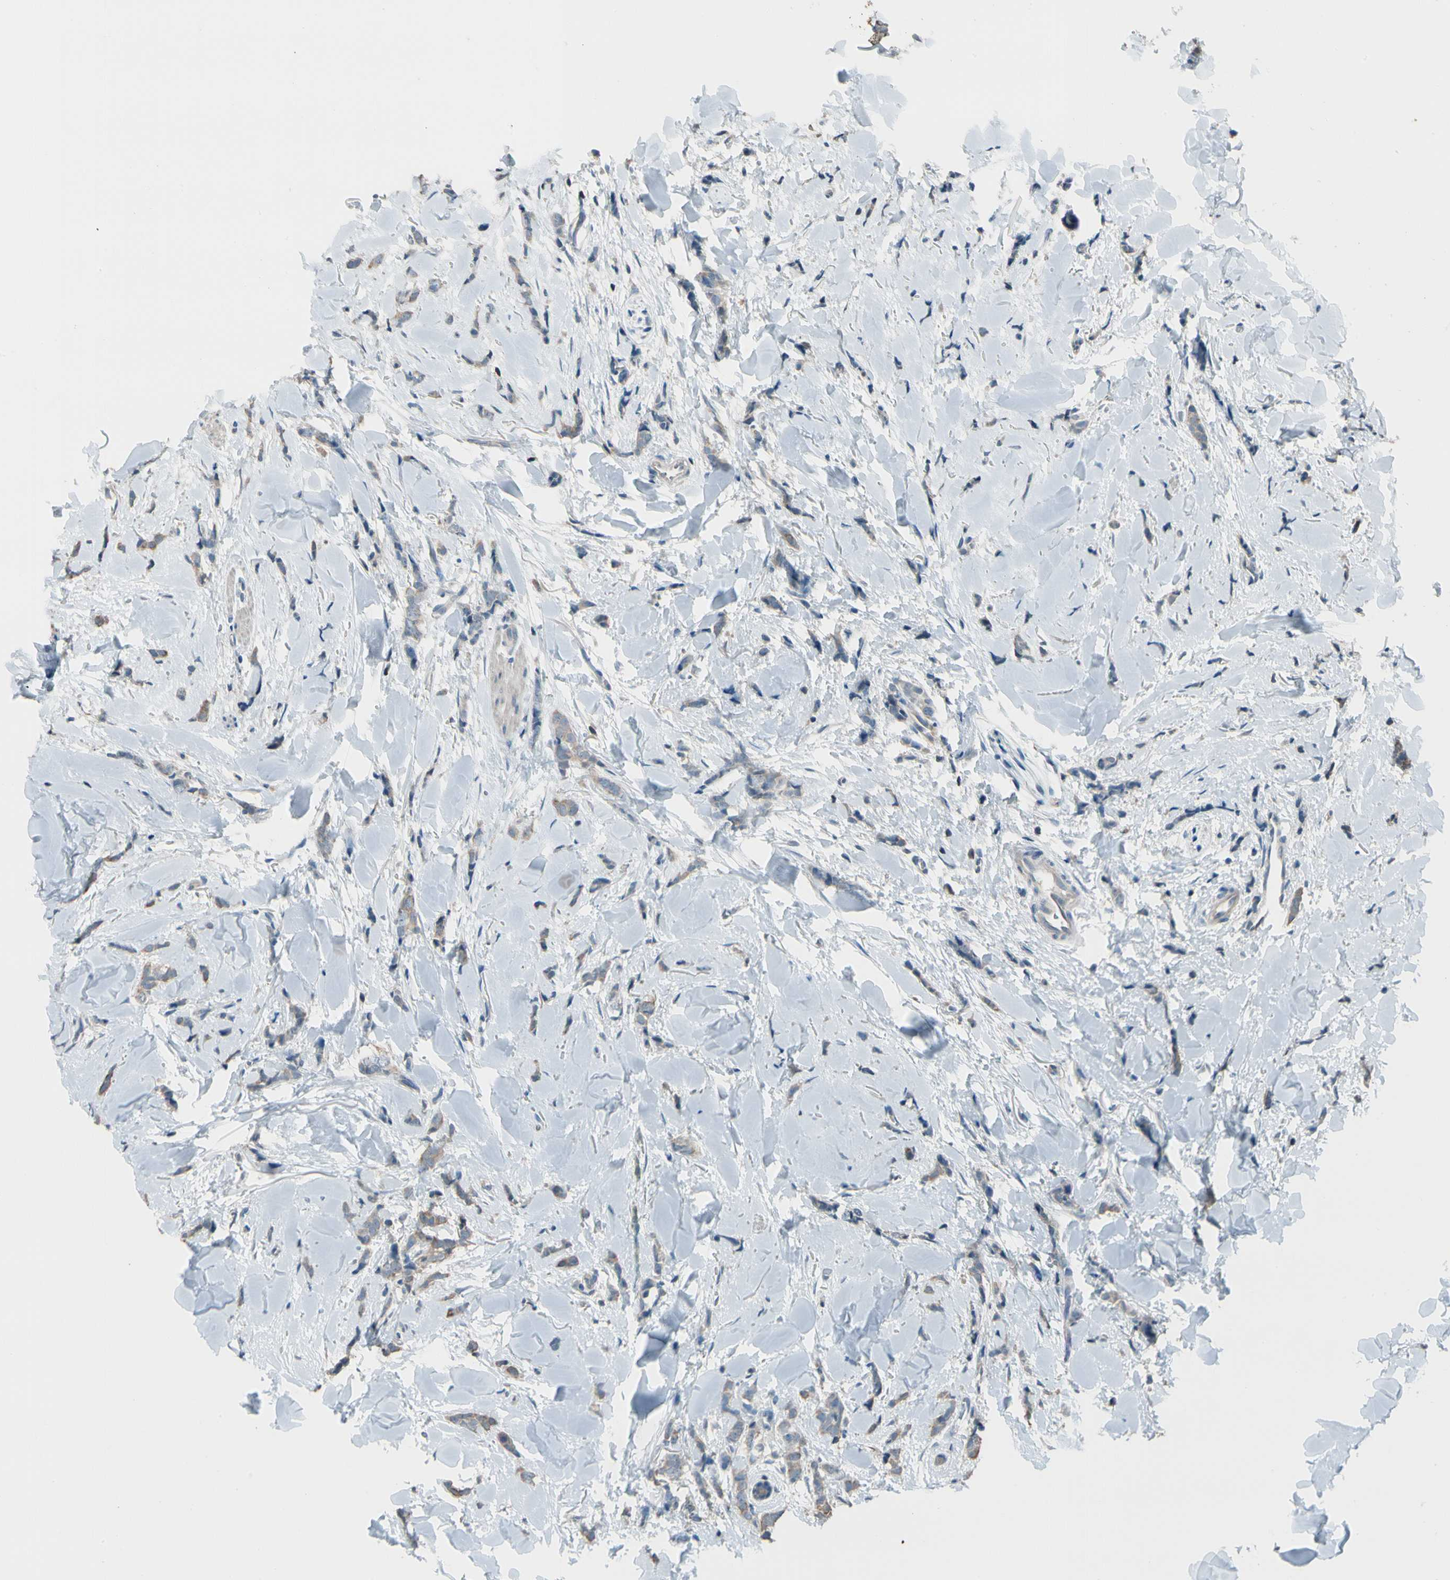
{"staining": {"intensity": "moderate", "quantity": ">75%", "location": "cytoplasmic/membranous"}, "tissue": "breast cancer", "cell_type": "Tumor cells", "image_type": "cancer", "snomed": [{"axis": "morphology", "description": "Lobular carcinoma"}, {"axis": "topography", "description": "Skin"}, {"axis": "topography", "description": "Breast"}], "caption": "This is an image of immunohistochemistry (IHC) staining of lobular carcinoma (breast), which shows moderate expression in the cytoplasmic/membranous of tumor cells.", "gene": "MAP3K7", "patient": {"sex": "female", "age": 46}}